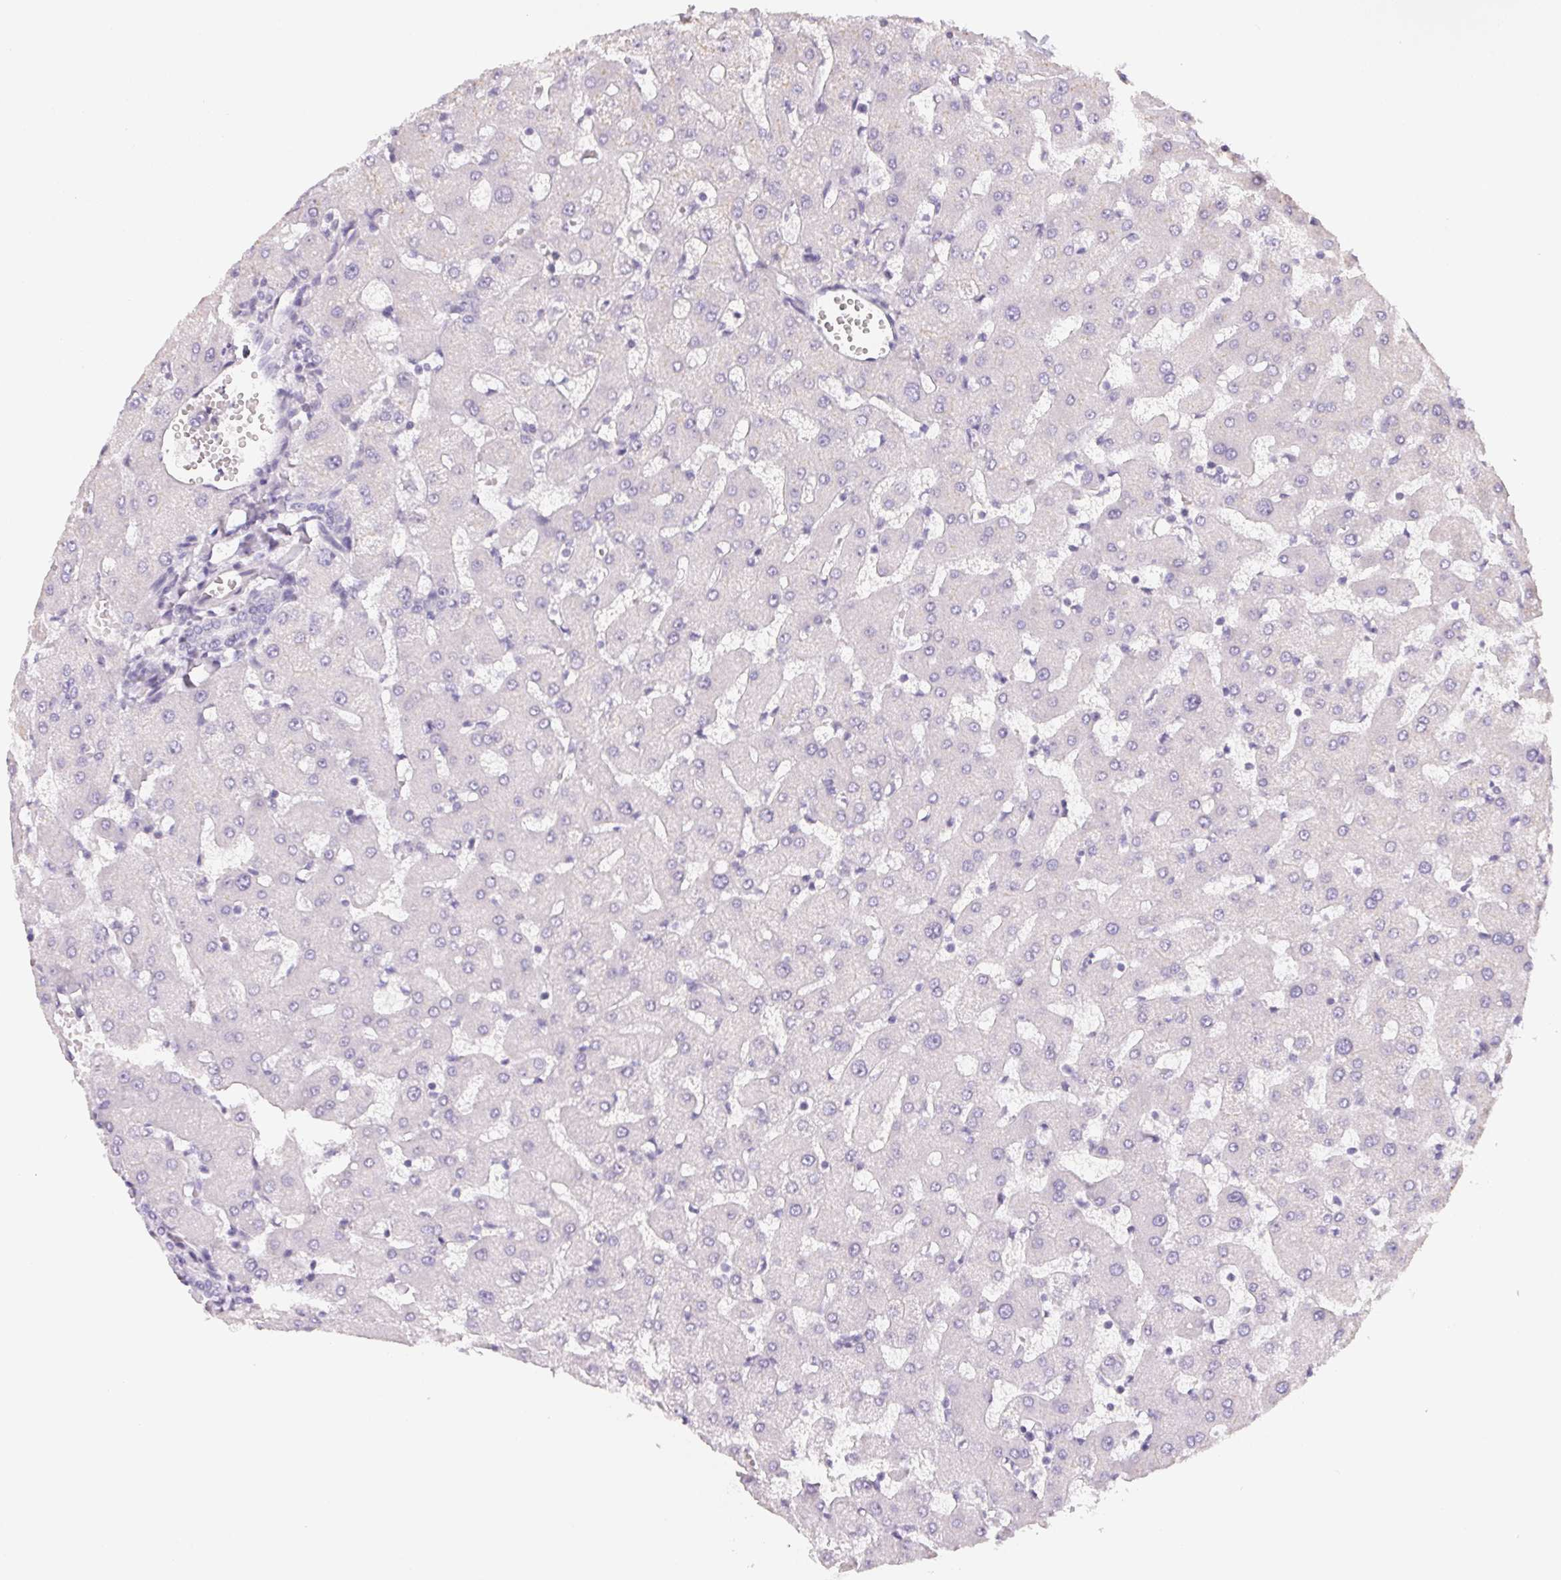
{"staining": {"intensity": "negative", "quantity": "none", "location": "none"}, "tissue": "liver", "cell_type": "Cholangiocytes", "image_type": "normal", "snomed": [{"axis": "morphology", "description": "Normal tissue, NOS"}, {"axis": "topography", "description": "Liver"}], "caption": "The photomicrograph shows no staining of cholangiocytes in benign liver. (IHC, brightfield microscopy, high magnification).", "gene": "GIPC2", "patient": {"sex": "female", "age": 63}}